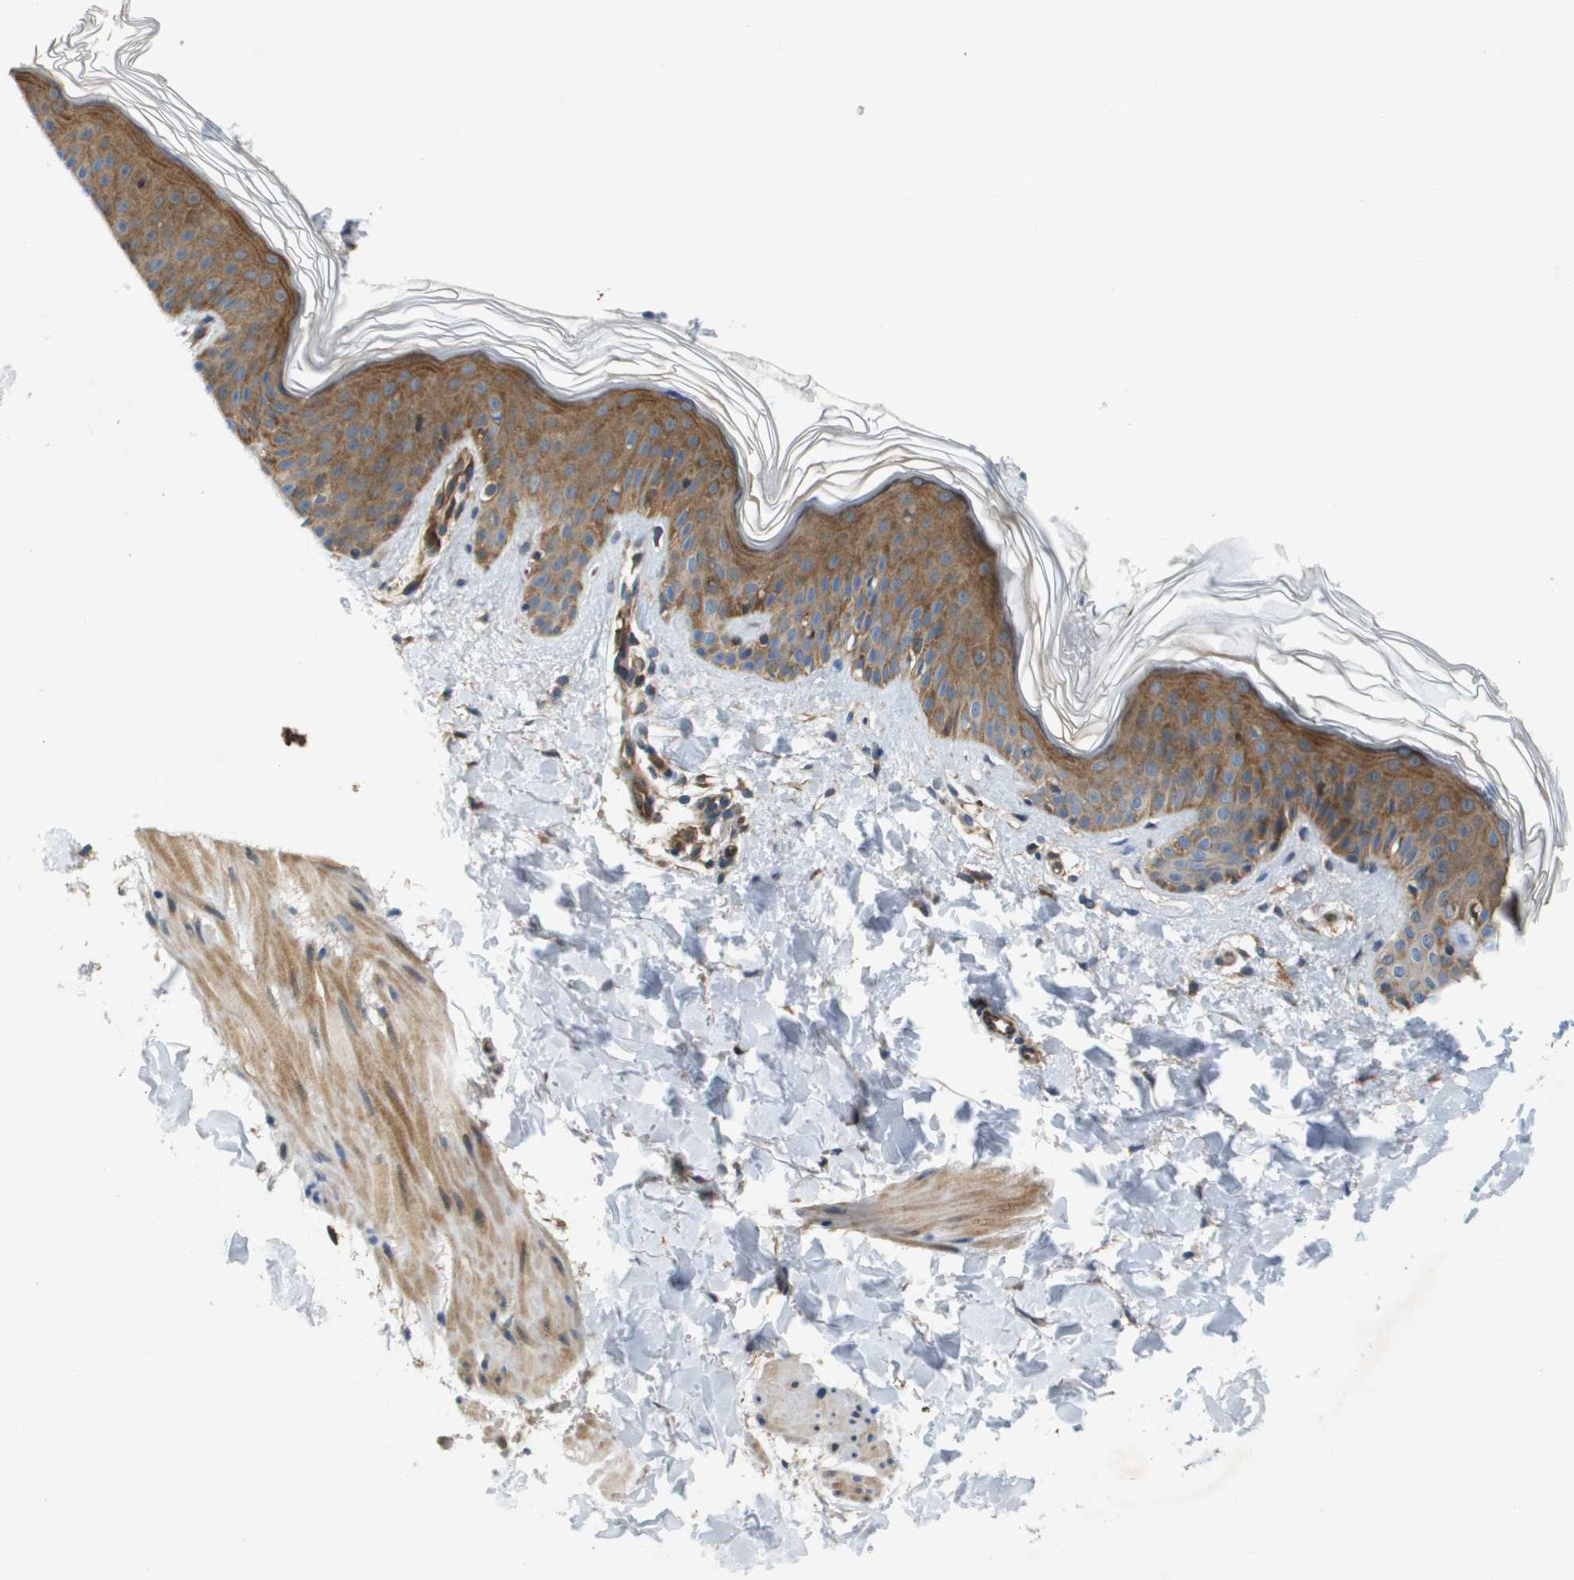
{"staining": {"intensity": "weak", "quantity": ">75%", "location": "cytoplasmic/membranous"}, "tissue": "skin", "cell_type": "Fibroblasts", "image_type": "normal", "snomed": [{"axis": "morphology", "description": "Normal tissue, NOS"}, {"axis": "topography", "description": "Skin"}], "caption": "Weak cytoplasmic/membranous protein positivity is appreciated in approximately >75% of fibroblasts in skin.", "gene": "SCN4B", "patient": {"sex": "male", "age": 40}}